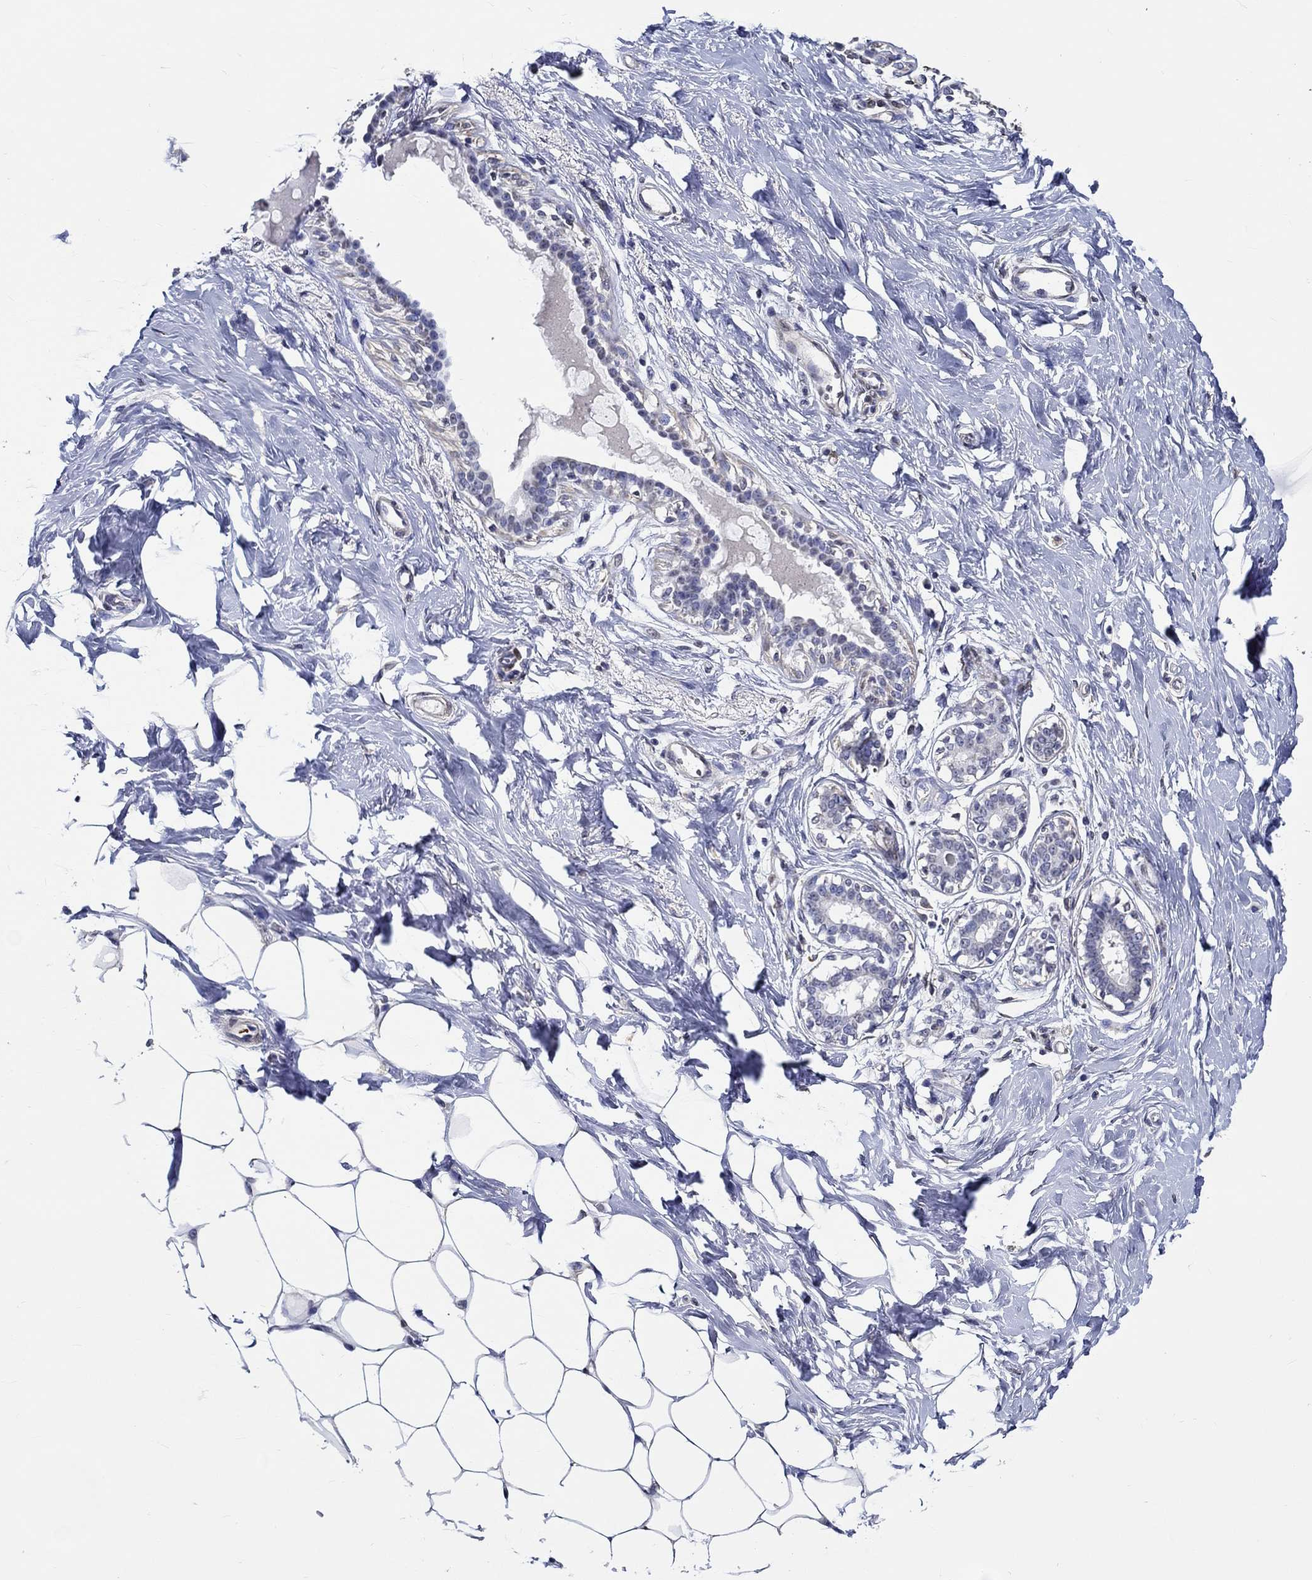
{"staining": {"intensity": "negative", "quantity": "none", "location": "none"}, "tissue": "breast", "cell_type": "Adipocytes", "image_type": "normal", "snomed": [{"axis": "morphology", "description": "Normal tissue, NOS"}, {"axis": "morphology", "description": "Lobular carcinoma, in situ"}, {"axis": "topography", "description": "Breast"}], "caption": "High magnification brightfield microscopy of unremarkable breast stained with DAB (3,3'-diaminobenzidine) (brown) and counterstained with hematoxylin (blue): adipocytes show no significant positivity.", "gene": "PDE1B", "patient": {"sex": "female", "age": 35}}